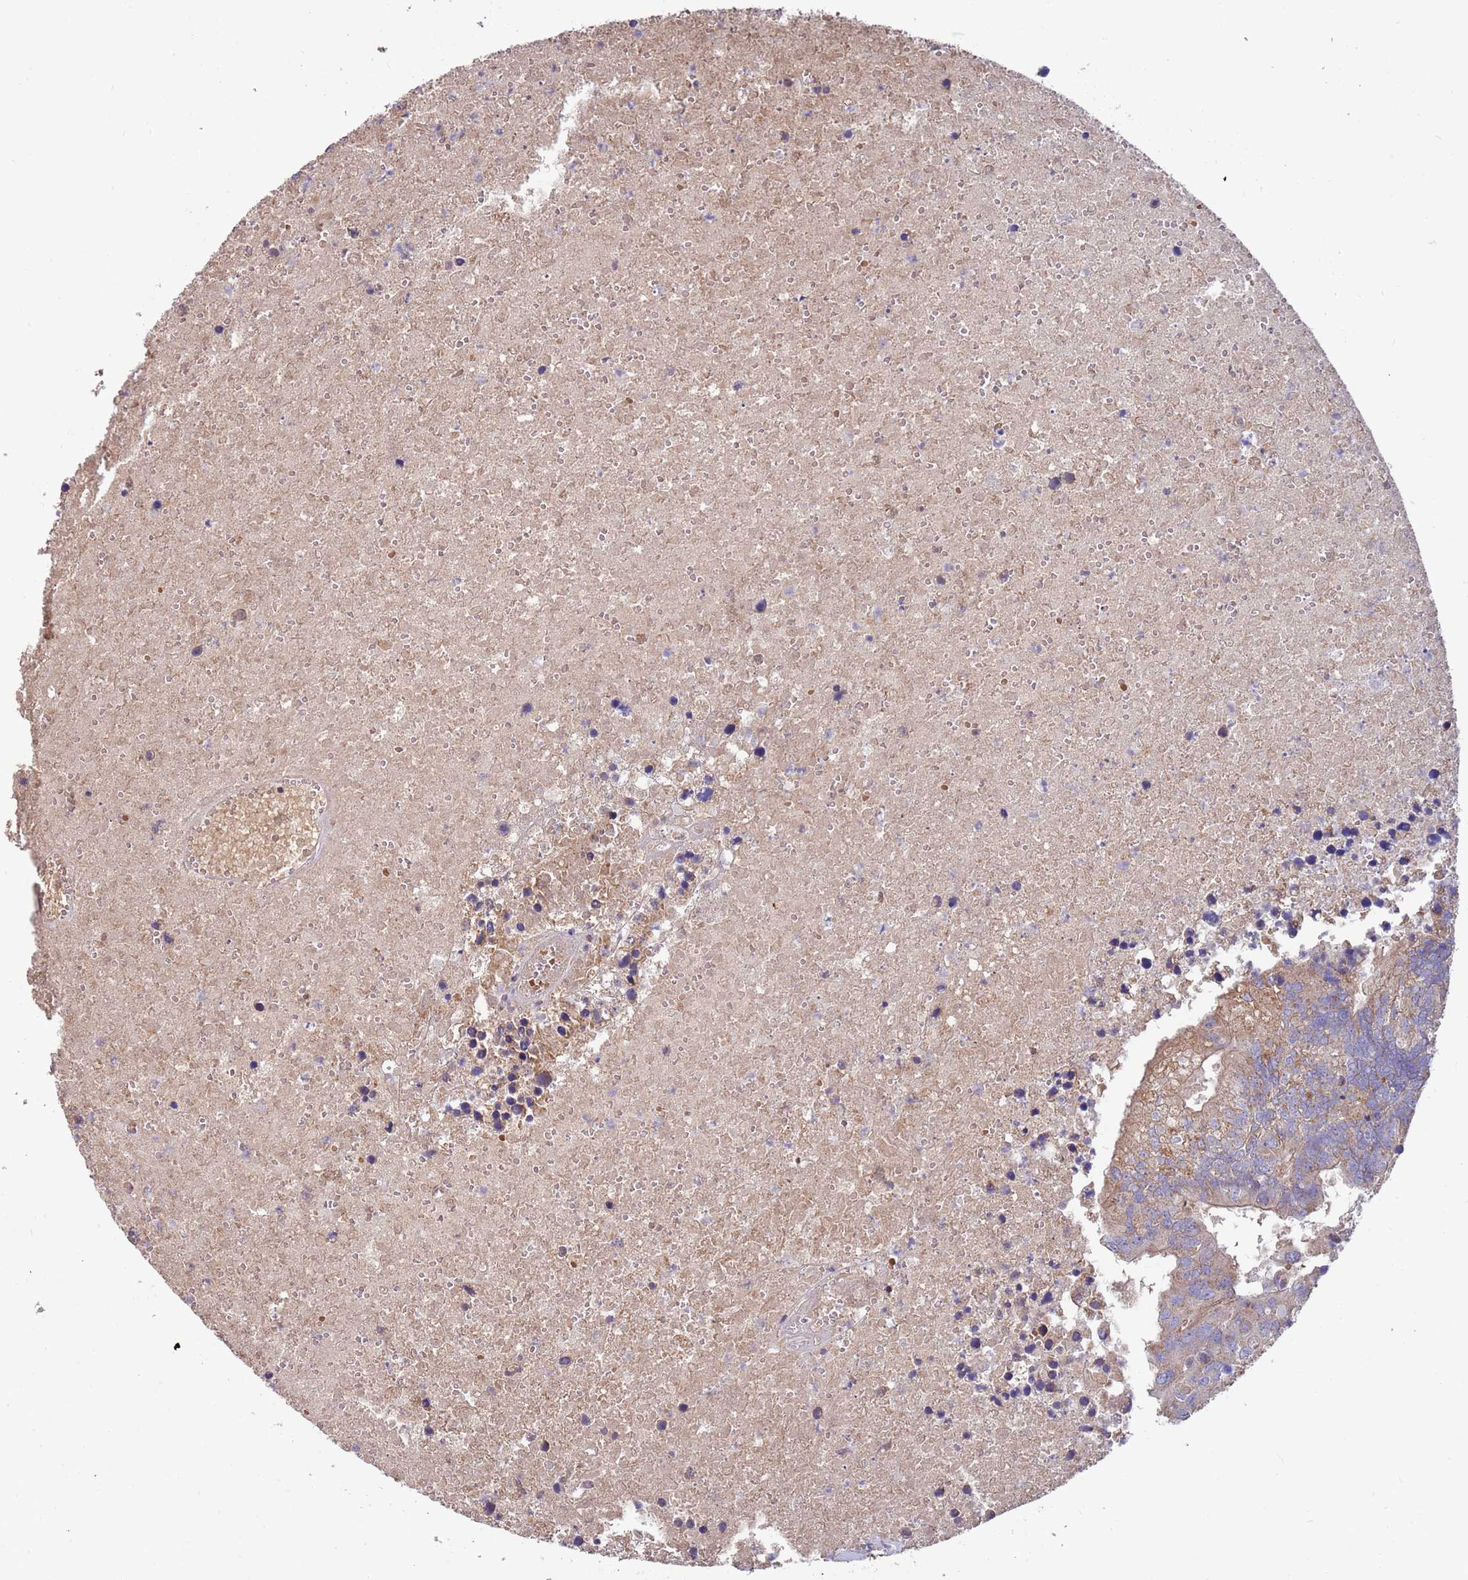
{"staining": {"intensity": "weak", "quantity": ">75%", "location": "cytoplasmic/membranous"}, "tissue": "colorectal cancer", "cell_type": "Tumor cells", "image_type": "cancer", "snomed": [{"axis": "morphology", "description": "Adenocarcinoma, NOS"}, {"axis": "topography", "description": "Colon"}], "caption": "Colorectal cancer stained for a protein (brown) displays weak cytoplasmic/membranous positive positivity in about >75% of tumor cells.", "gene": "TRMO", "patient": {"sex": "female", "age": 48}}